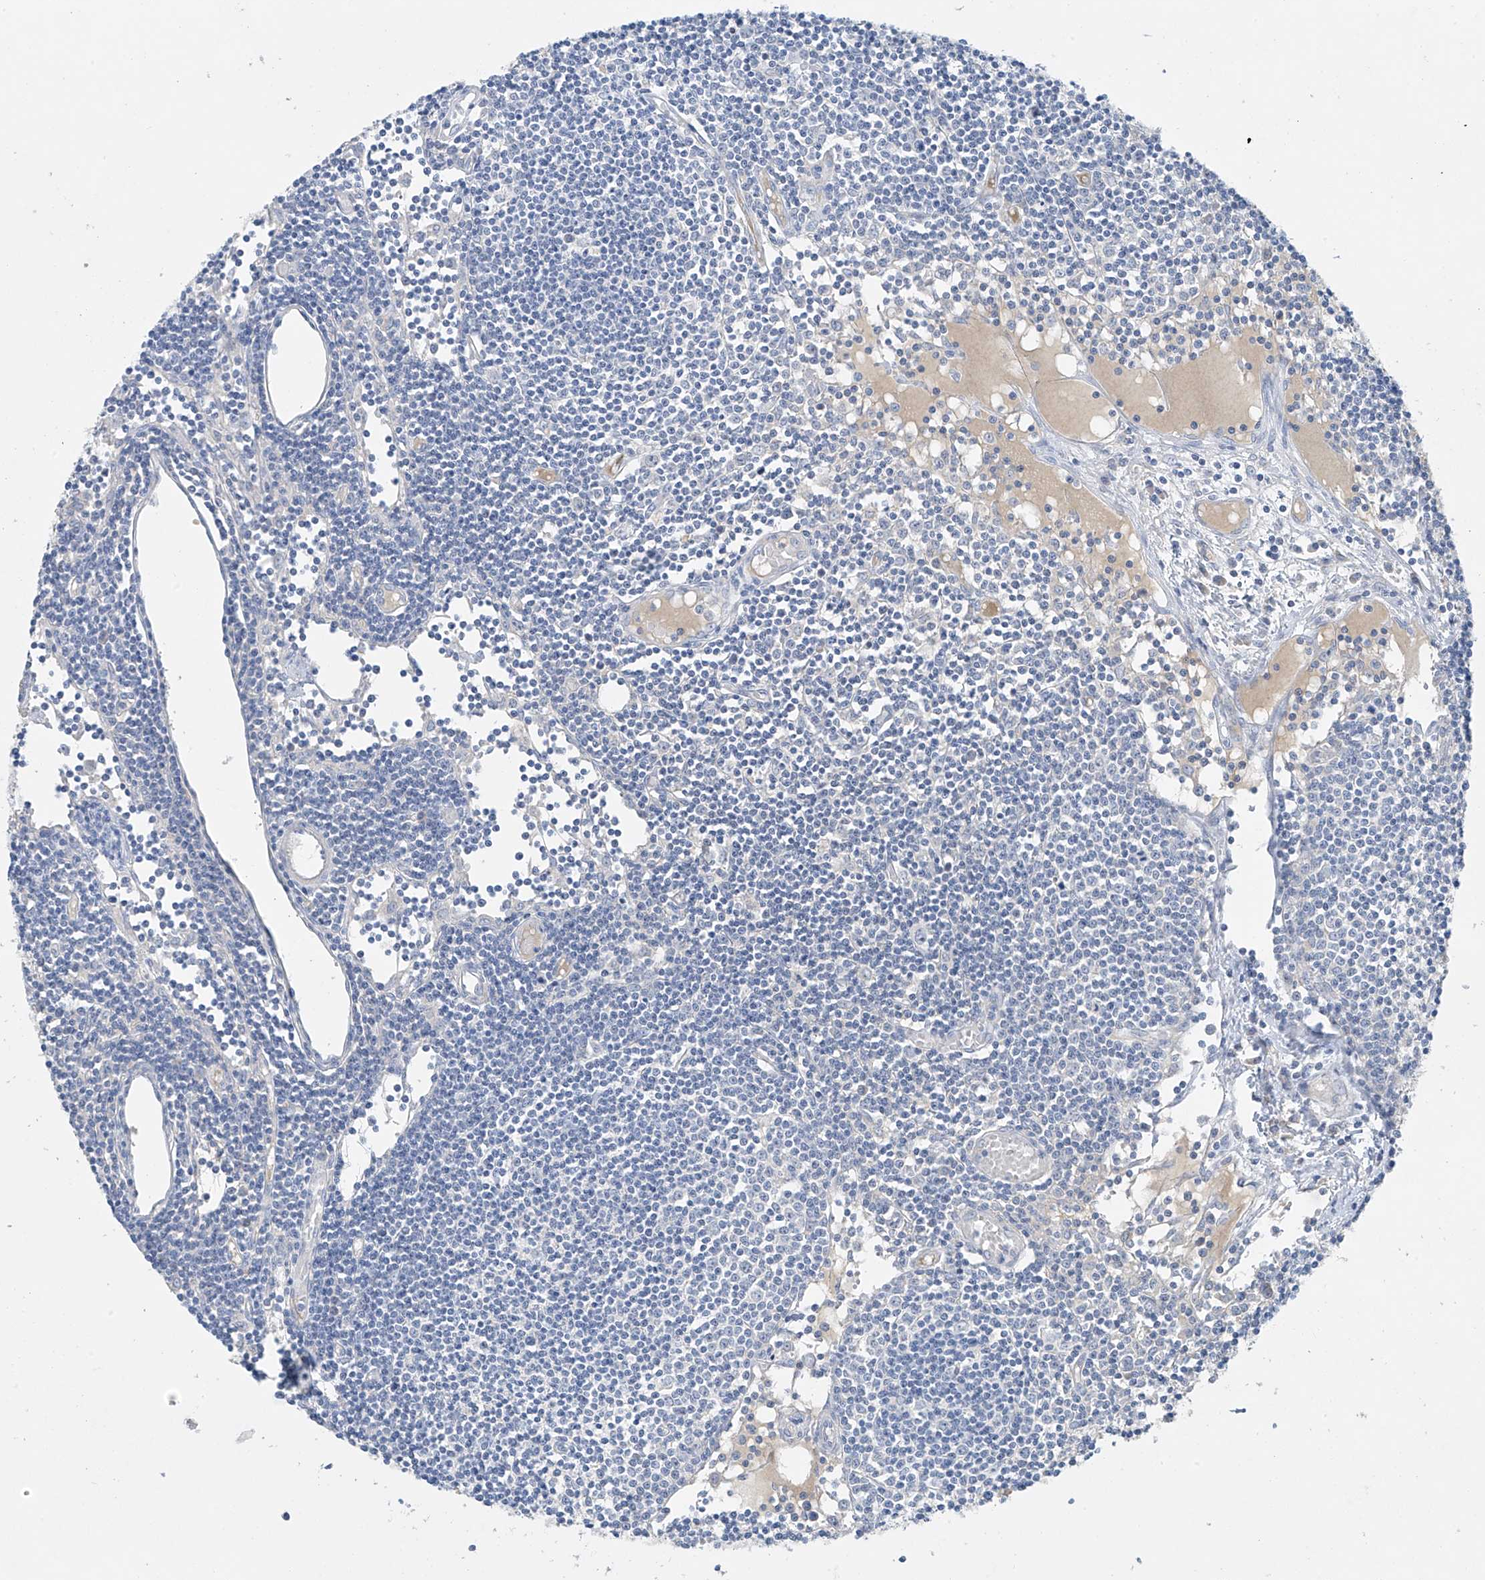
{"staining": {"intensity": "negative", "quantity": "none", "location": "none"}, "tissue": "lymph node", "cell_type": "Germinal center cells", "image_type": "normal", "snomed": [{"axis": "morphology", "description": "Normal tissue, NOS"}, {"axis": "topography", "description": "Lymph node"}], "caption": "This is an IHC photomicrograph of unremarkable human lymph node. There is no positivity in germinal center cells.", "gene": "PRSS12", "patient": {"sex": "female", "age": 11}}